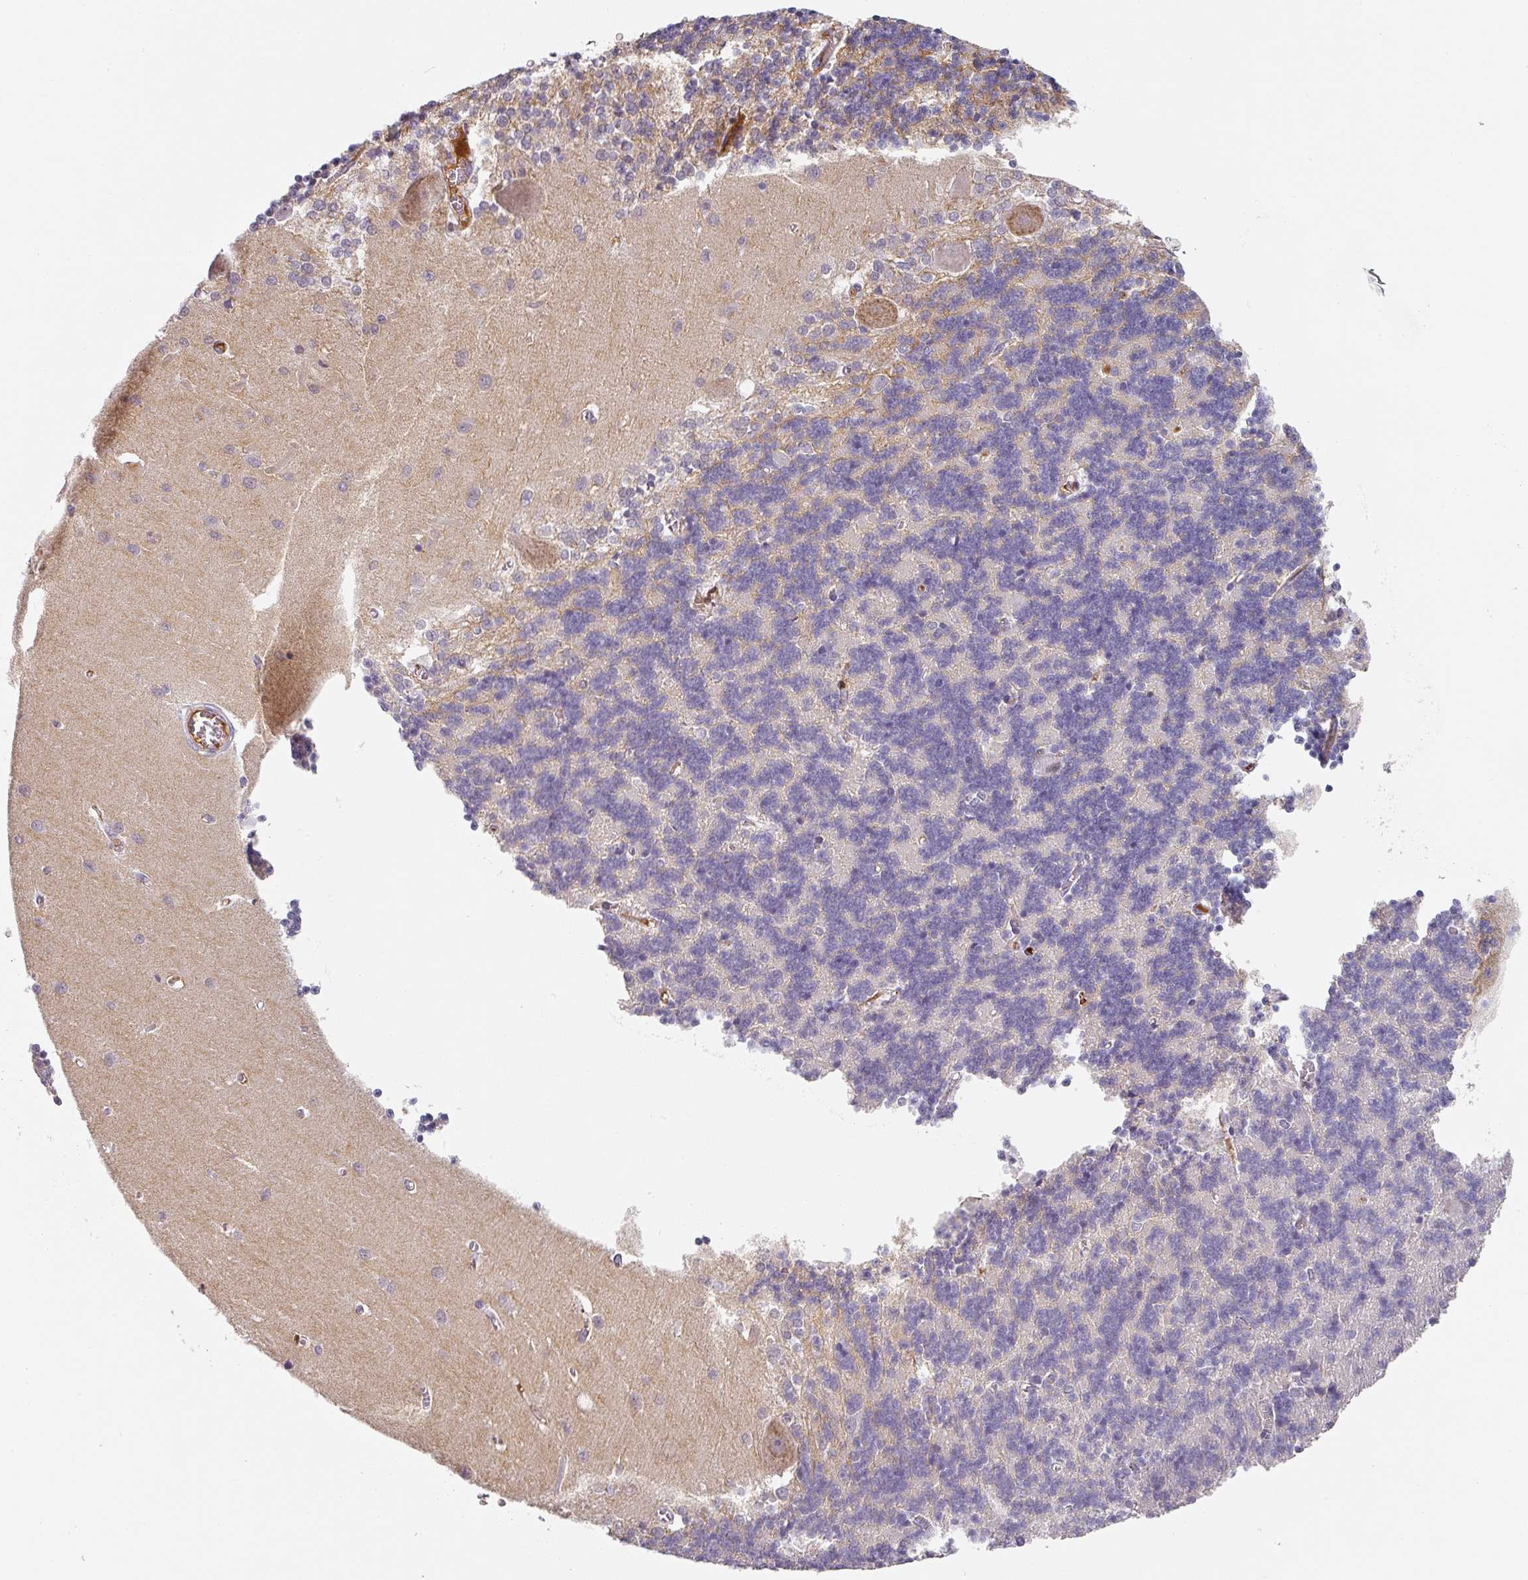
{"staining": {"intensity": "negative", "quantity": "none", "location": "none"}, "tissue": "cerebellum", "cell_type": "Cells in granular layer", "image_type": "normal", "snomed": [{"axis": "morphology", "description": "Normal tissue, NOS"}, {"axis": "topography", "description": "Cerebellum"}], "caption": "Cells in granular layer show no significant expression in unremarkable cerebellum. (DAB (3,3'-diaminobenzidine) IHC, high magnification).", "gene": "C1QB", "patient": {"sex": "male", "age": 37}}